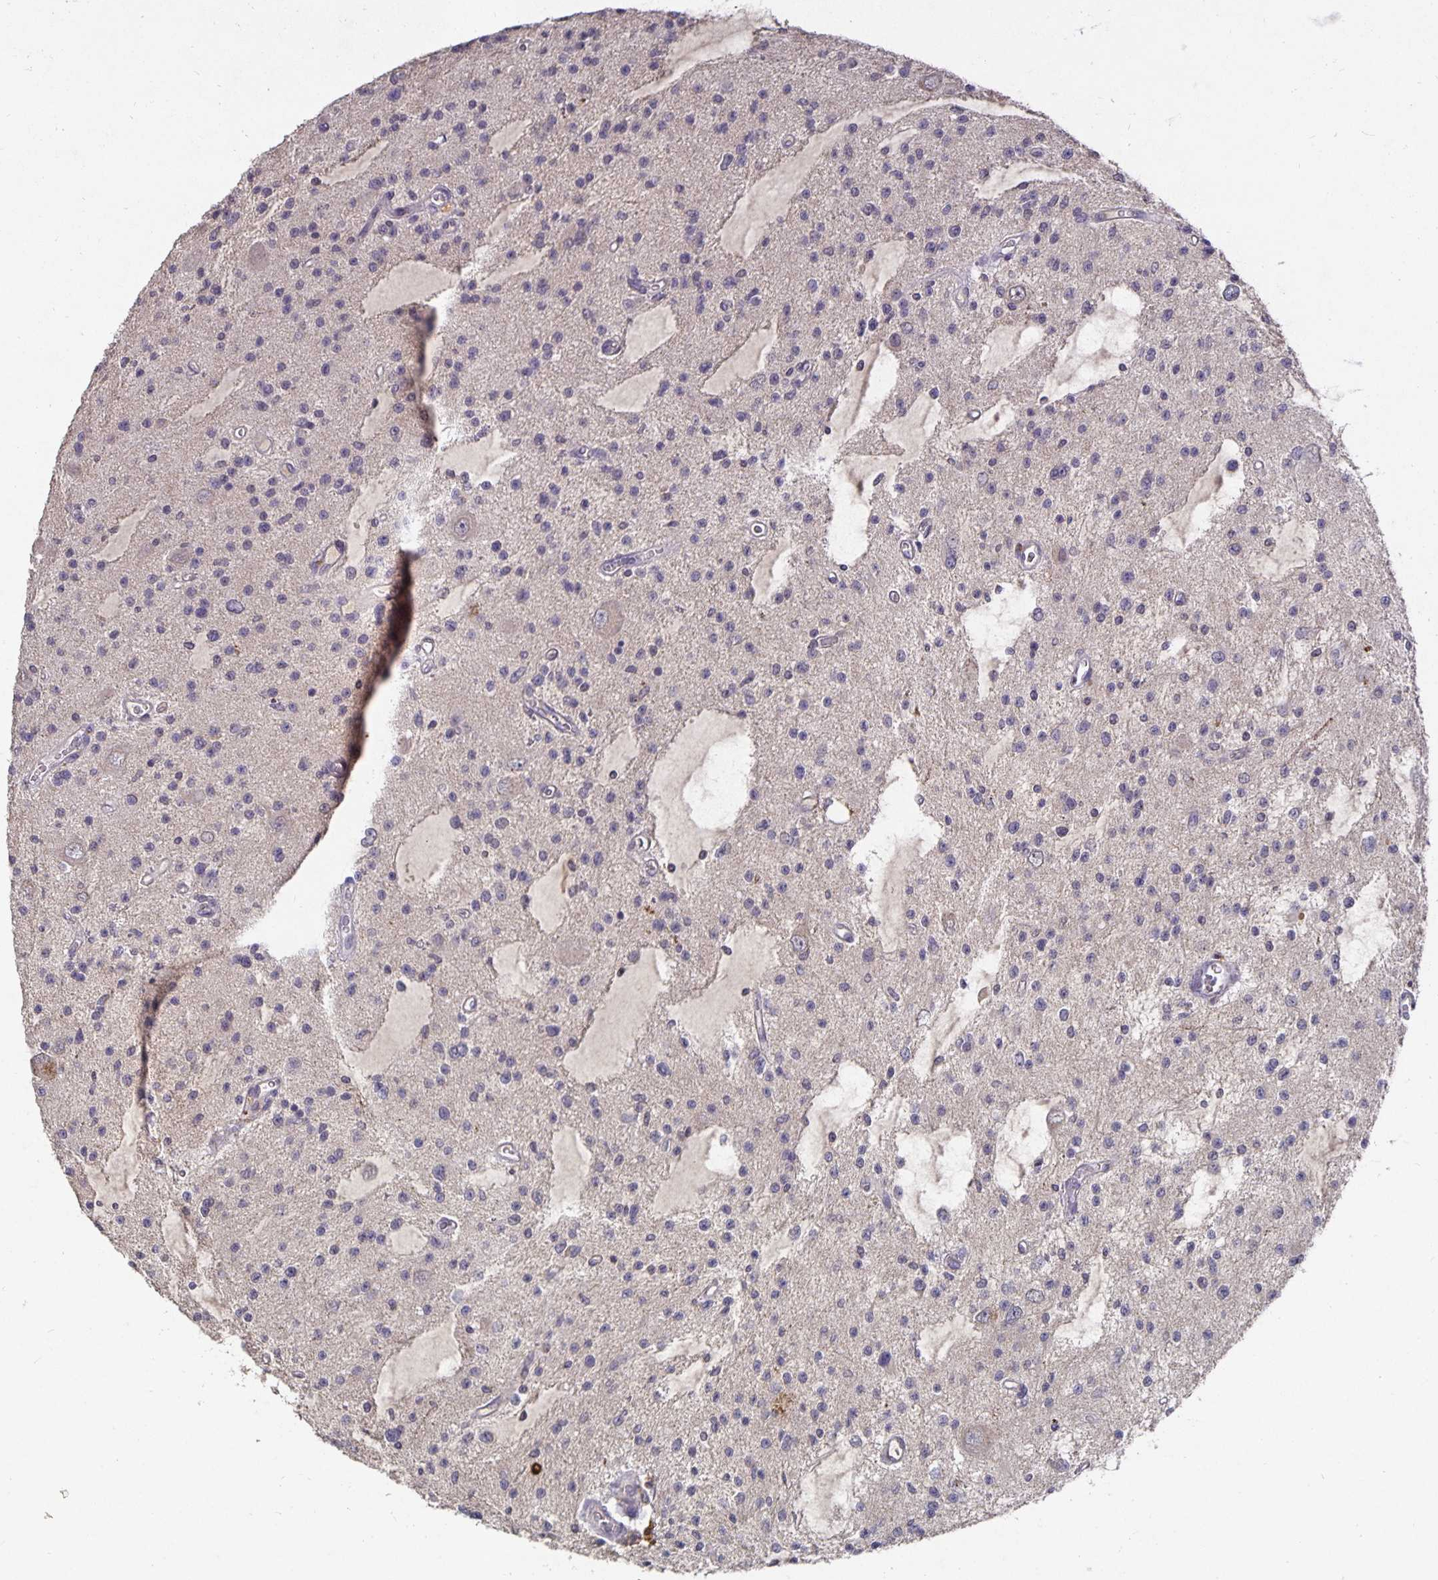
{"staining": {"intensity": "negative", "quantity": "none", "location": "none"}, "tissue": "glioma", "cell_type": "Tumor cells", "image_type": "cancer", "snomed": [{"axis": "morphology", "description": "Glioma, malignant, Low grade"}, {"axis": "topography", "description": "Brain"}], "caption": "Tumor cells are negative for protein expression in human glioma.", "gene": "HEPN1", "patient": {"sex": "male", "age": 43}}